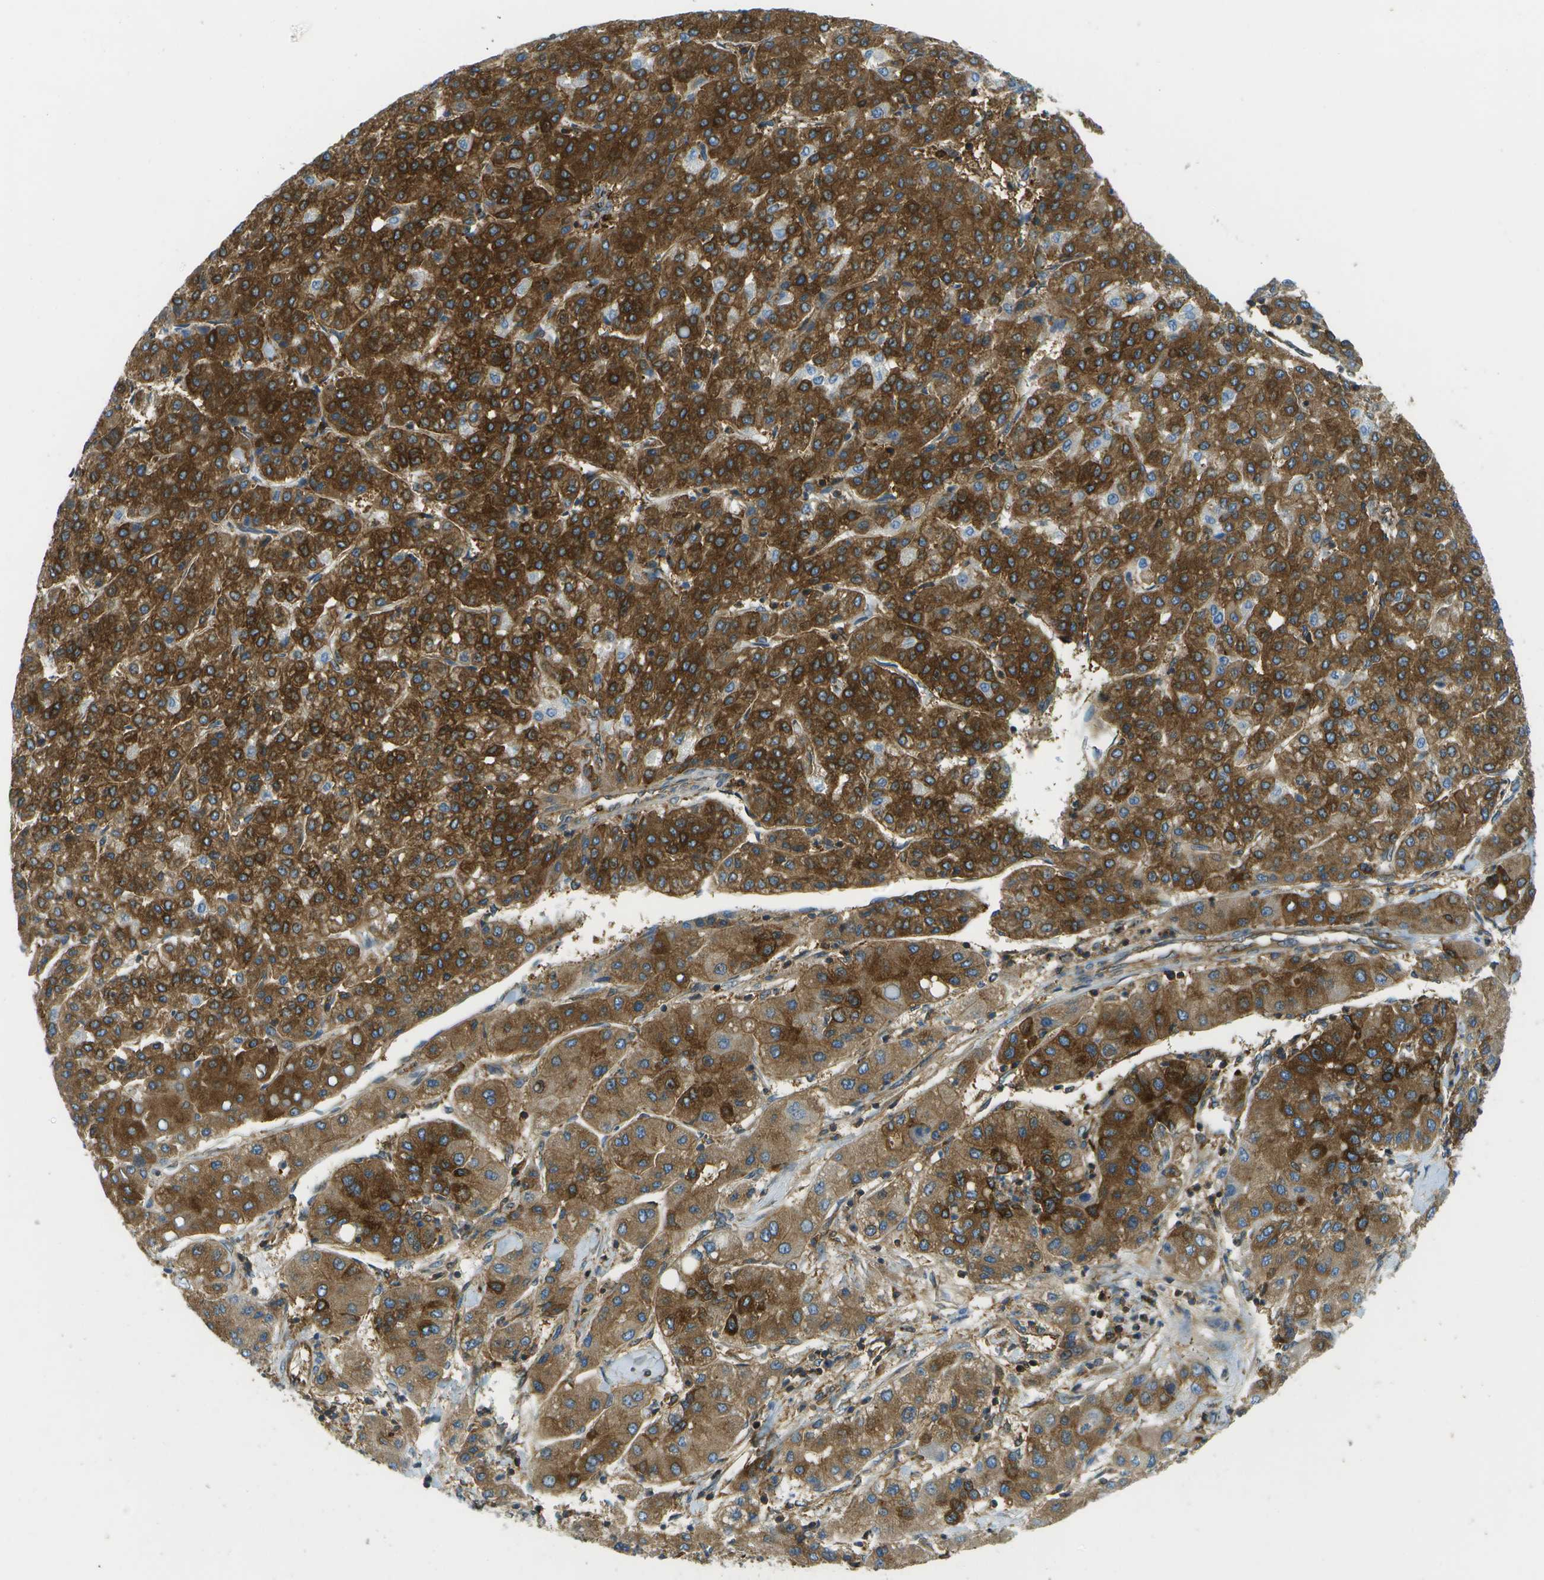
{"staining": {"intensity": "strong", "quantity": "25%-75%", "location": "cytoplasmic/membranous"}, "tissue": "liver cancer", "cell_type": "Tumor cells", "image_type": "cancer", "snomed": [{"axis": "morphology", "description": "Carcinoma, Hepatocellular, NOS"}, {"axis": "topography", "description": "Liver"}], "caption": "The histopathology image reveals immunohistochemical staining of liver hepatocellular carcinoma. There is strong cytoplasmic/membranous expression is identified in approximately 25%-75% of tumor cells.", "gene": "TMTC1", "patient": {"sex": "male", "age": 65}}